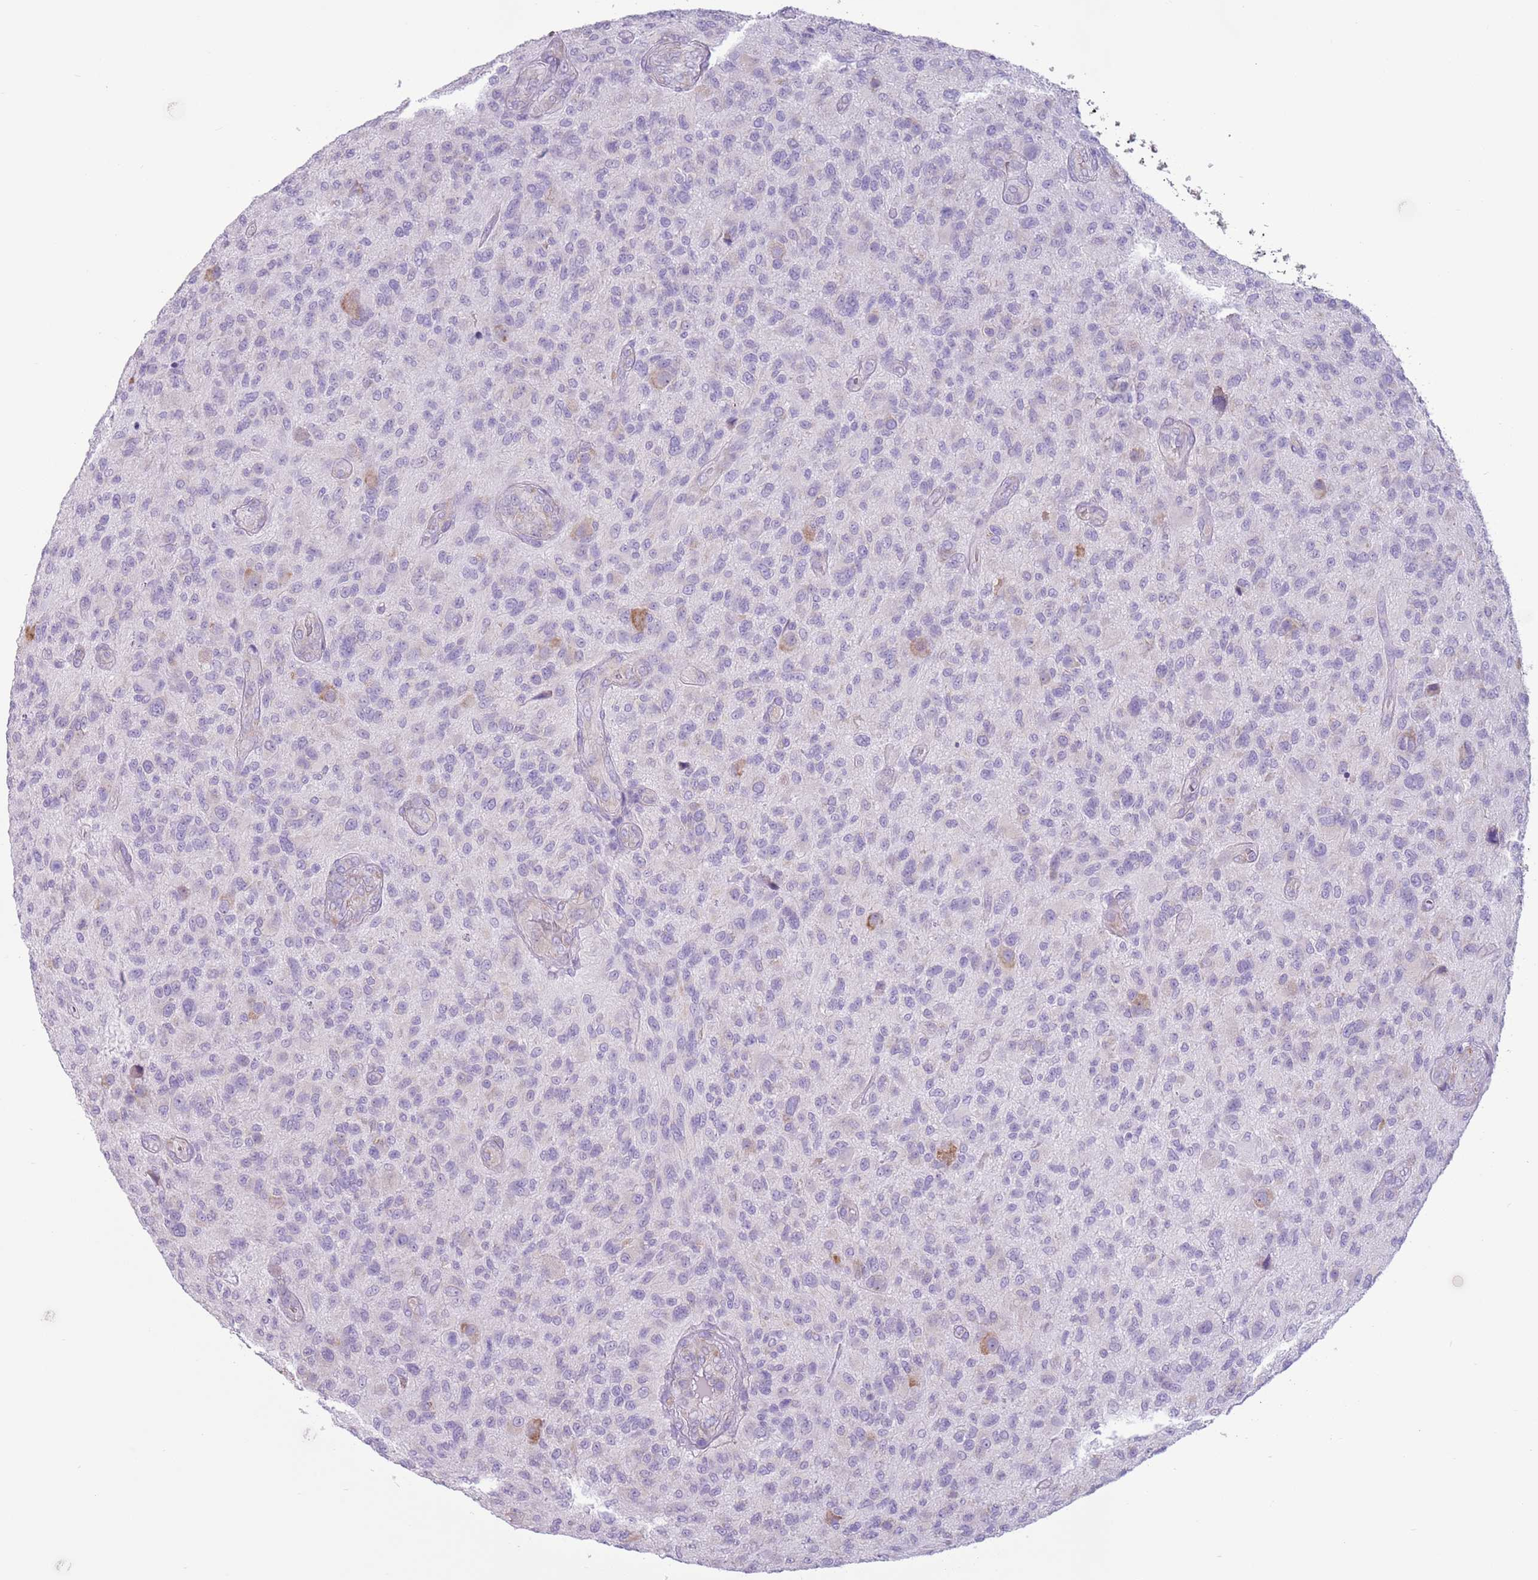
{"staining": {"intensity": "negative", "quantity": "none", "location": "none"}, "tissue": "glioma", "cell_type": "Tumor cells", "image_type": "cancer", "snomed": [{"axis": "morphology", "description": "Glioma, malignant, High grade"}, {"axis": "topography", "description": "Brain"}], "caption": "IHC image of human high-grade glioma (malignant) stained for a protein (brown), which shows no expression in tumor cells.", "gene": "HYOU1", "patient": {"sex": "male", "age": 47}}